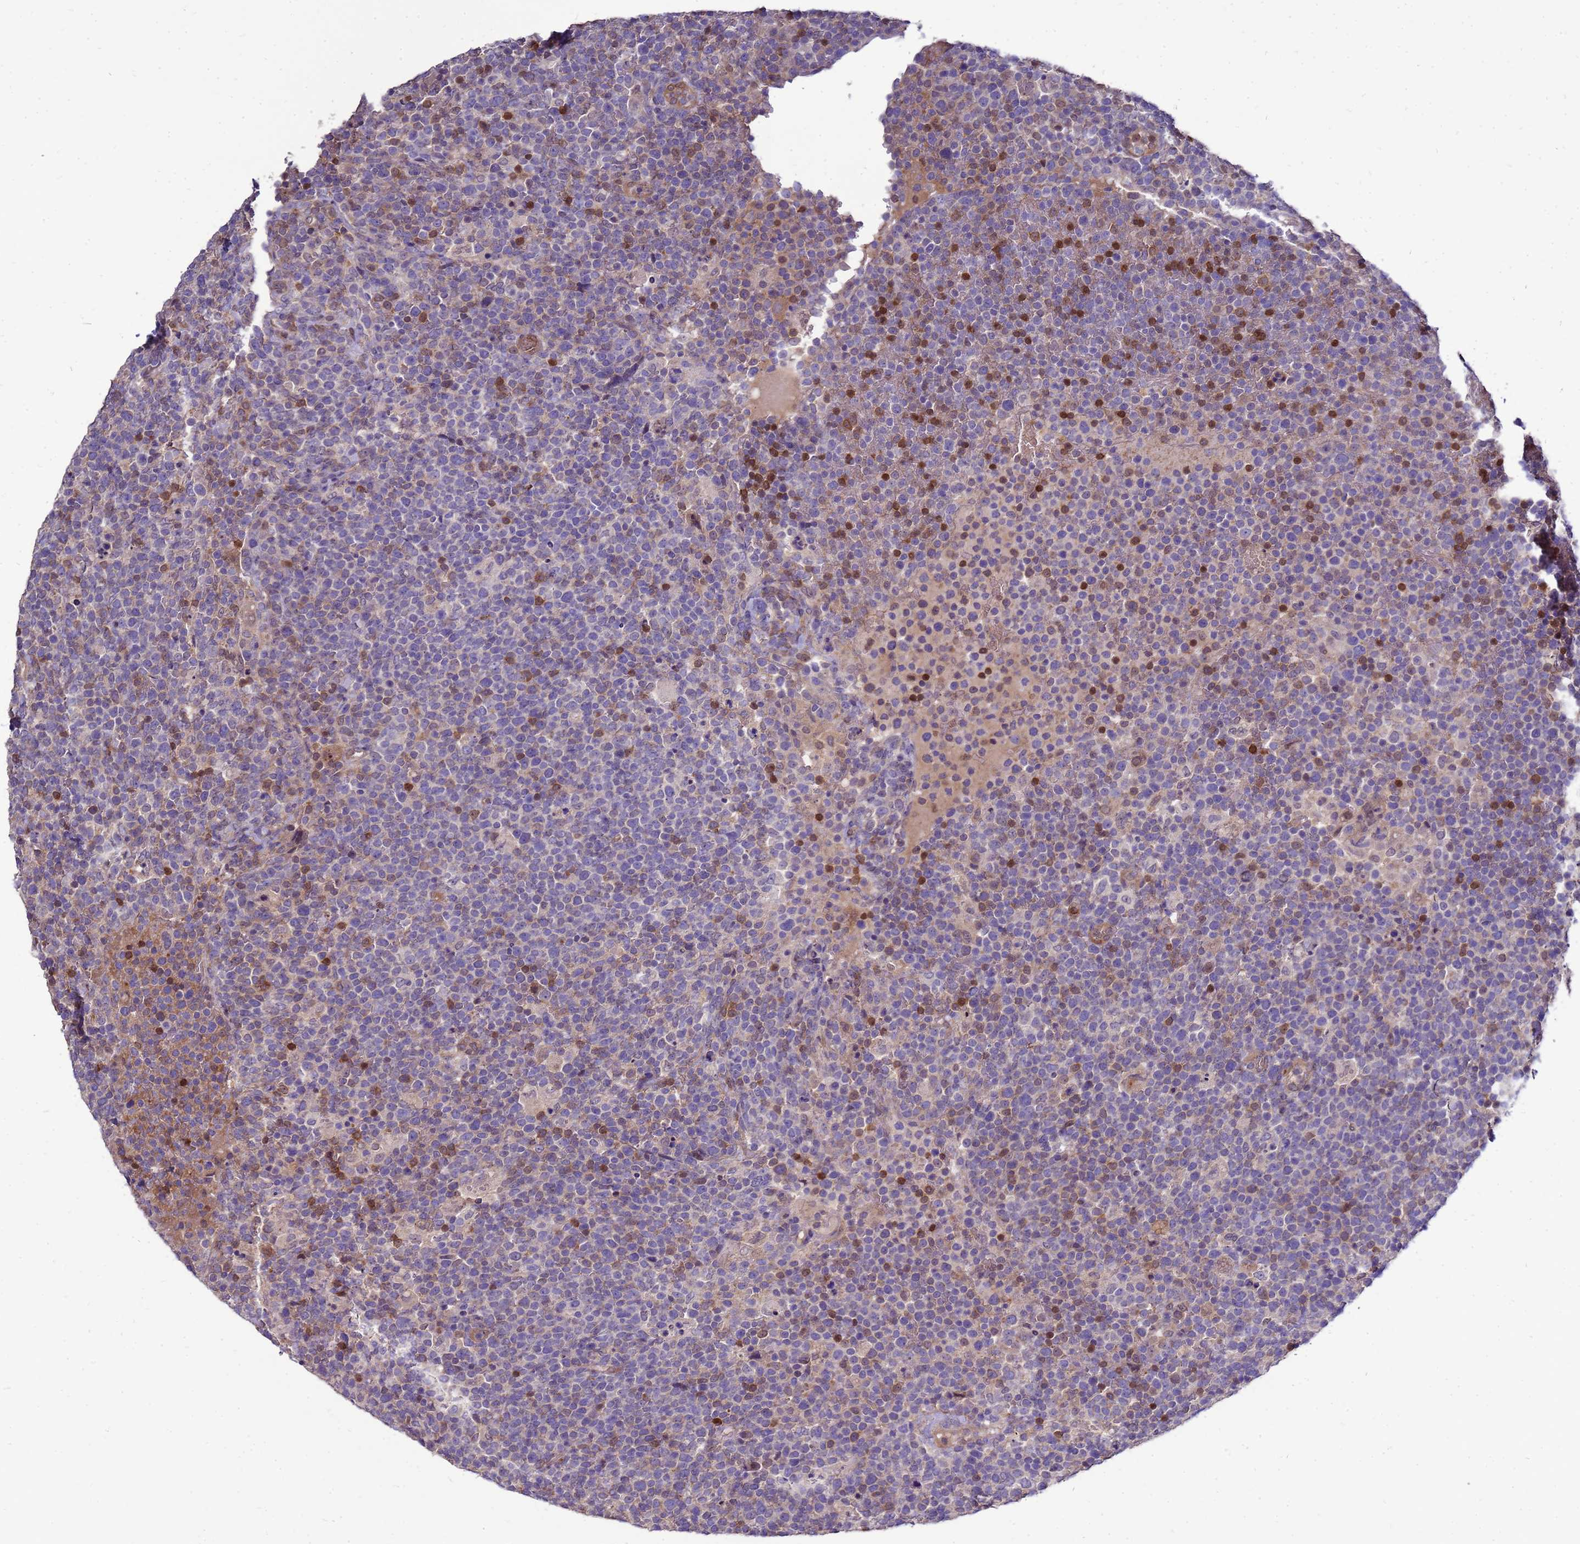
{"staining": {"intensity": "strong", "quantity": "<25%", "location": "cytoplasmic/membranous,nuclear"}, "tissue": "lymphoma", "cell_type": "Tumor cells", "image_type": "cancer", "snomed": [{"axis": "morphology", "description": "Malignant lymphoma, non-Hodgkin's type, High grade"}, {"axis": "topography", "description": "Lymph node"}], "caption": "Human lymphoma stained with a protein marker reveals strong staining in tumor cells.", "gene": "EIF4EBP3", "patient": {"sex": "male", "age": 61}}